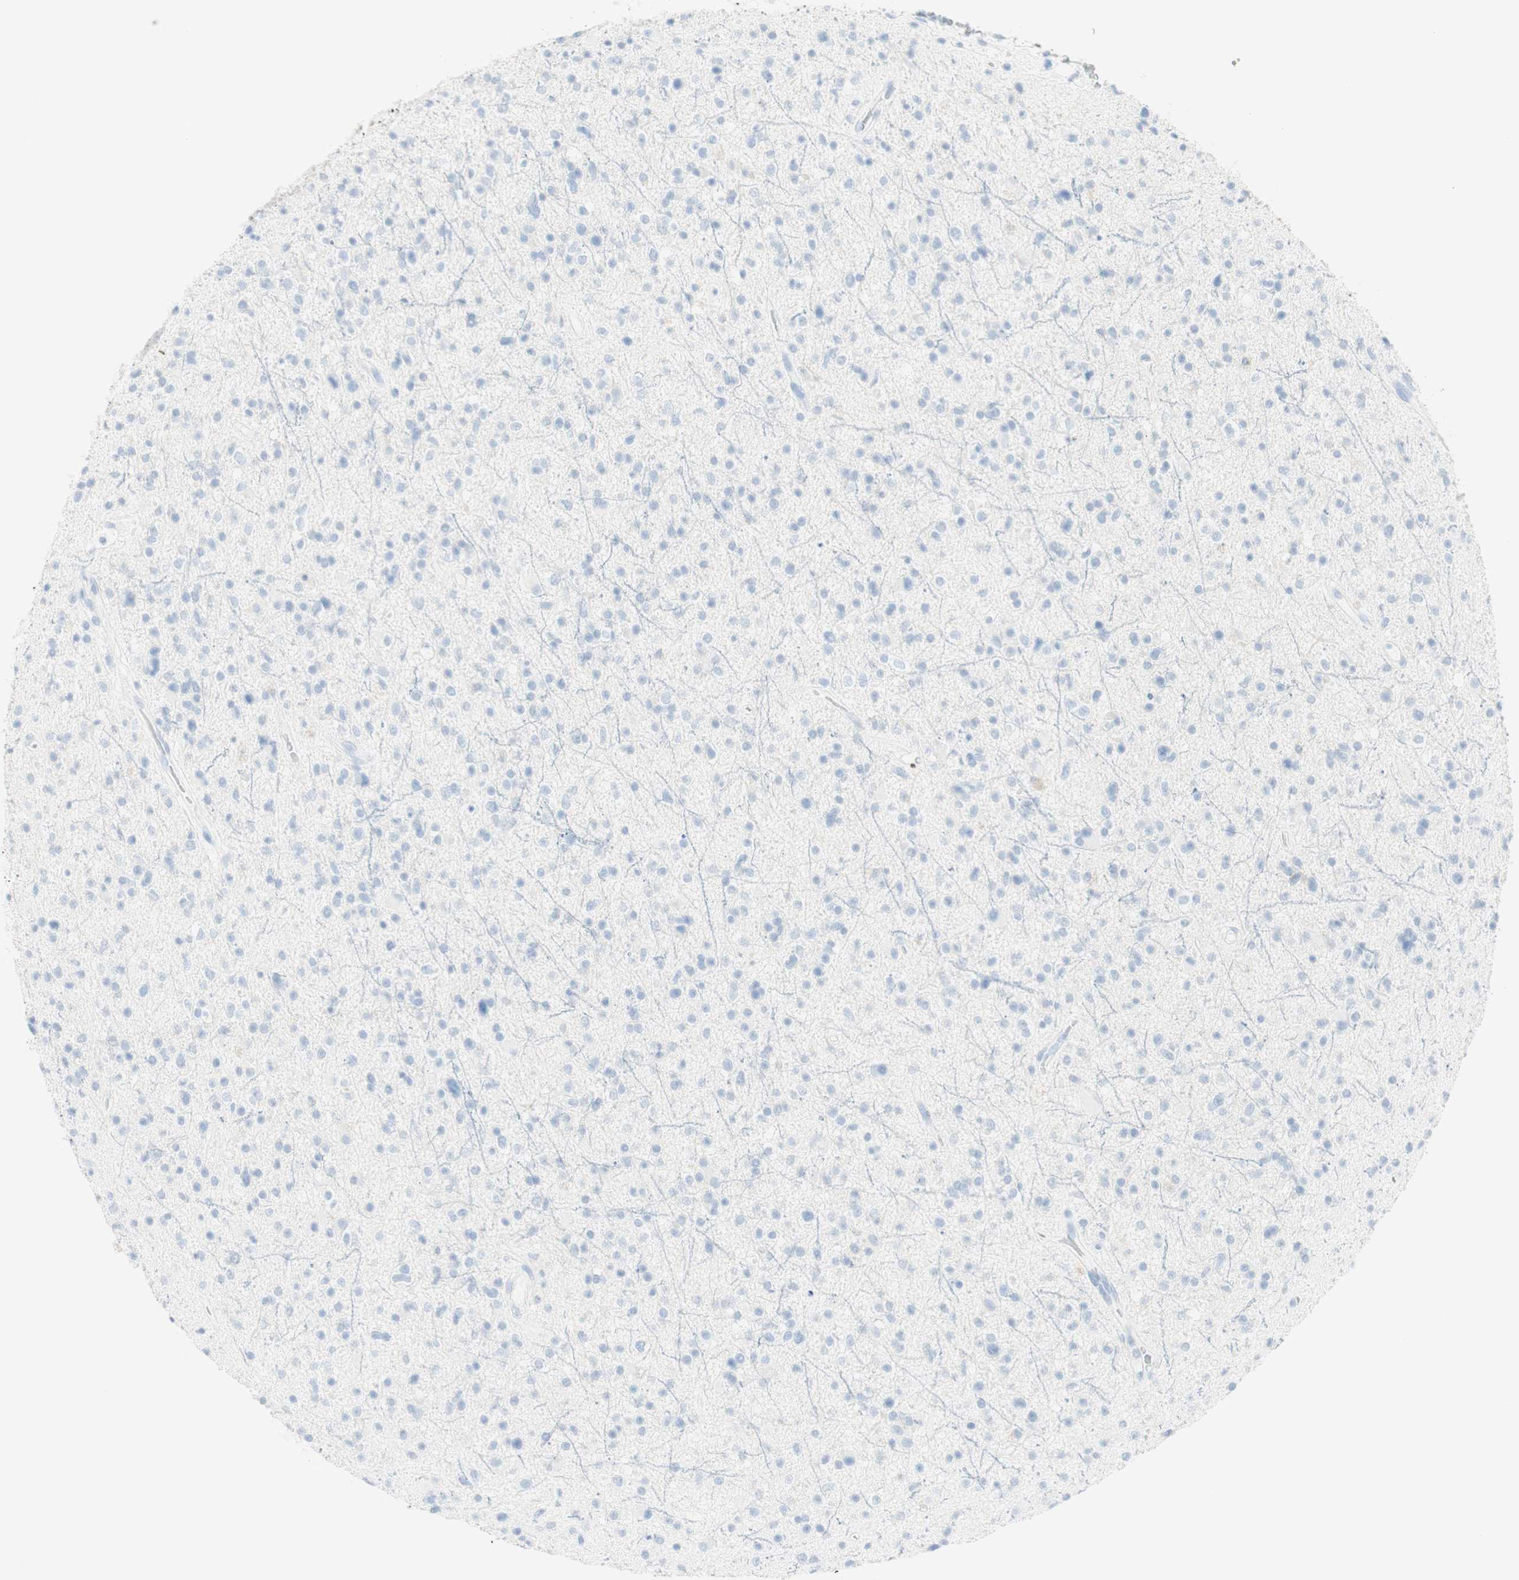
{"staining": {"intensity": "negative", "quantity": "none", "location": "none"}, "tissue": "glioma", "cell_type": "Tumor cells", "image_type": "cancer", "snomed": [{"axis": "morphology", "description": "Glioma, malignant, High grade"}, {"axis": "topography", "description": "Brain"}], "caption": "DAB (3,3'-diaminobenzidine) immunohistochemical staining of glioma reveals no significant positivity in tumor cells.", "gene": "NAPSA", "patient": {"sex": "male", "age": 33}}